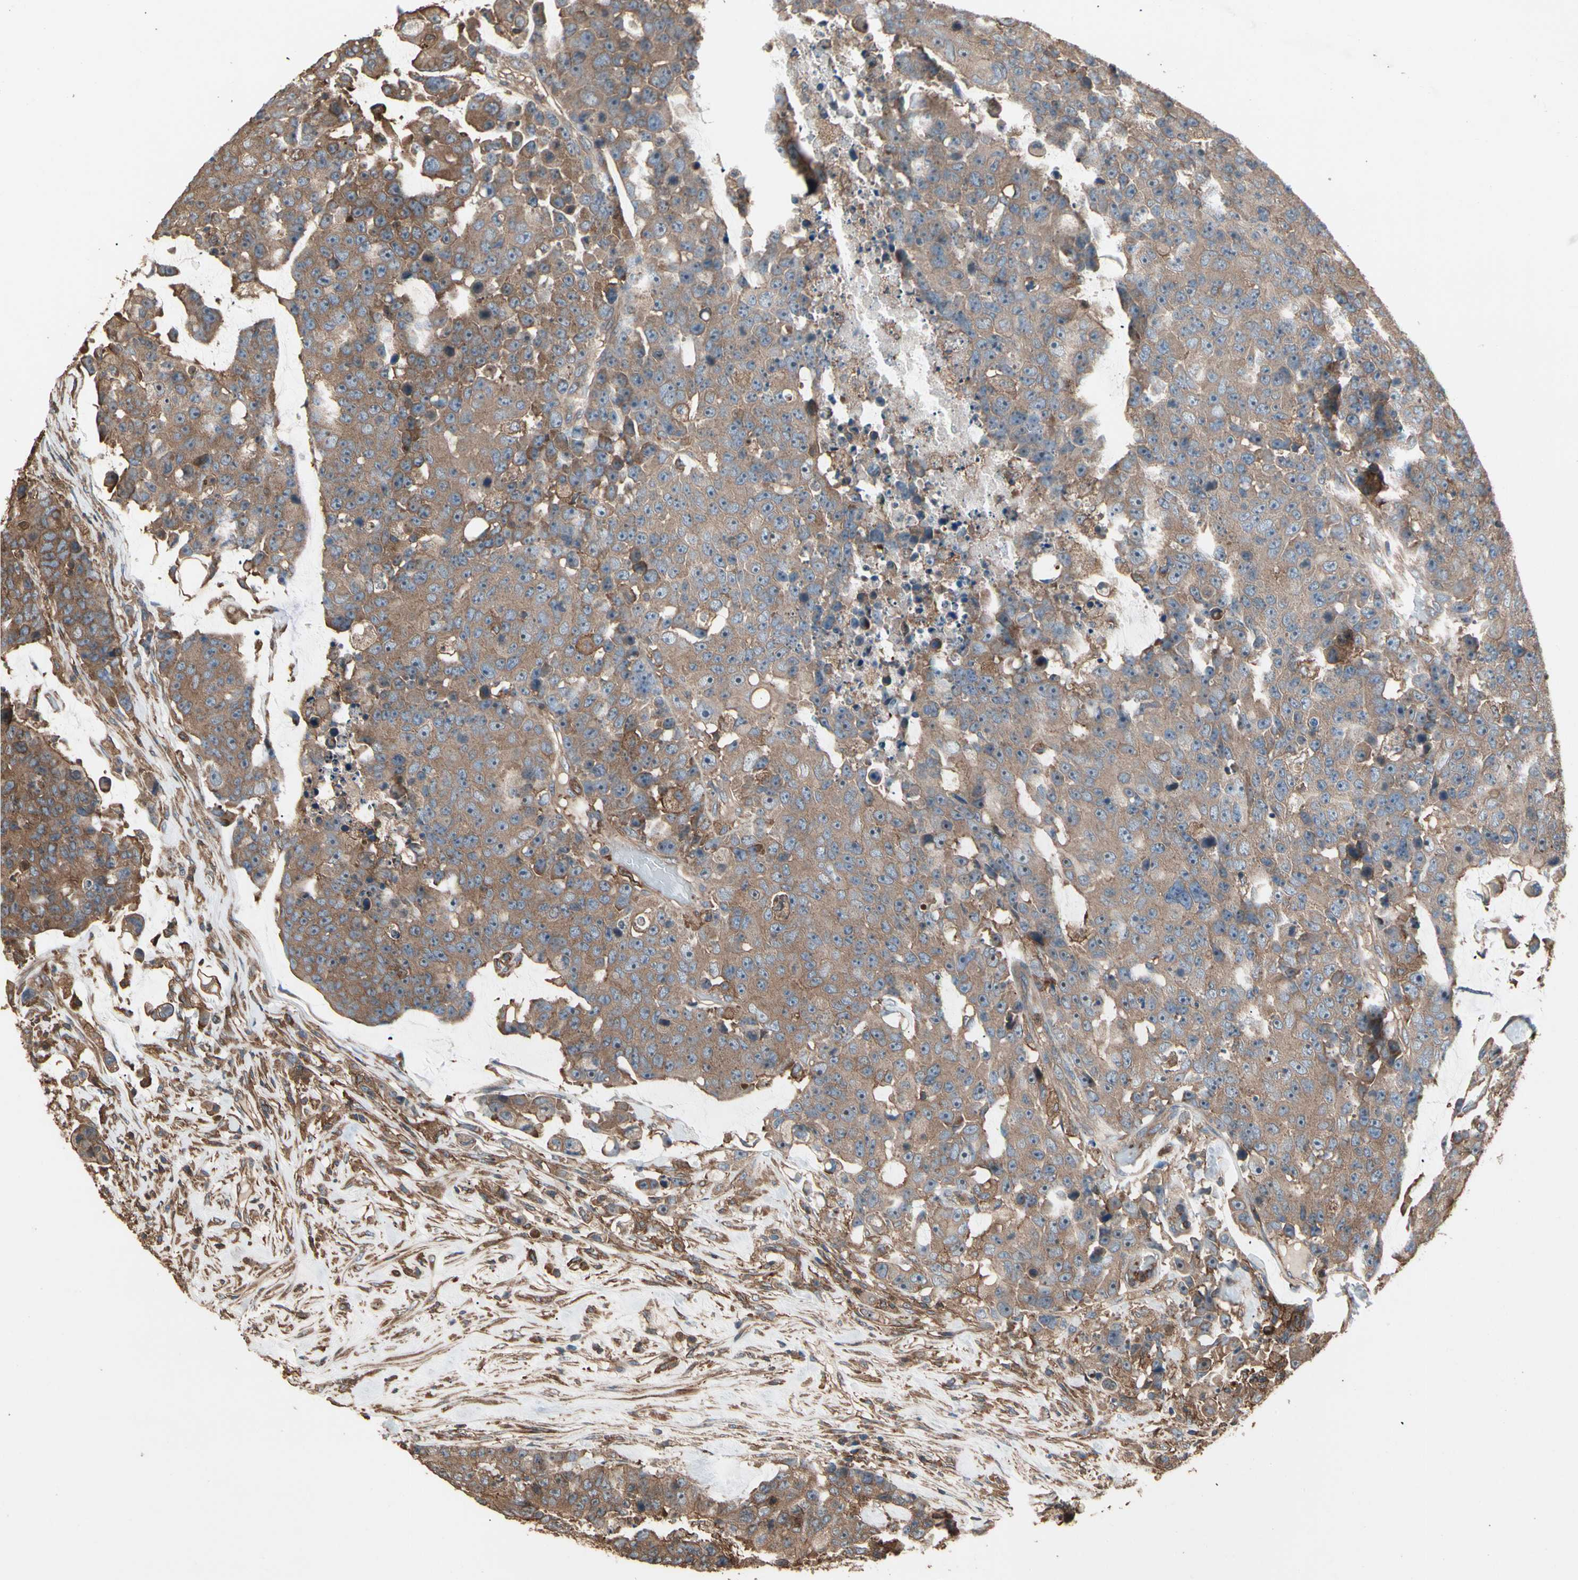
{"staining": {"intensity": "moderate", "quantity": ">75%", "location": "cytoplasmic/membranous"}, "tissue": "colorectal cancer", "cell_type": "Tumor cells", "image_type": "cancer", "snomed": [{"axis": "morphology", "description": "Adenocarcinoma, NOS"}, {"axis": "topography", "description": "Colon"}], "caption": "High-power microscopy captured an IHC histopathology image of colorectal cancer, revealing moderate cytoplasmic/membranous expression in approximately >75% of tumor cells.", "gene": "AGBL2", "patient": {"sex": "female", "age": 86}}